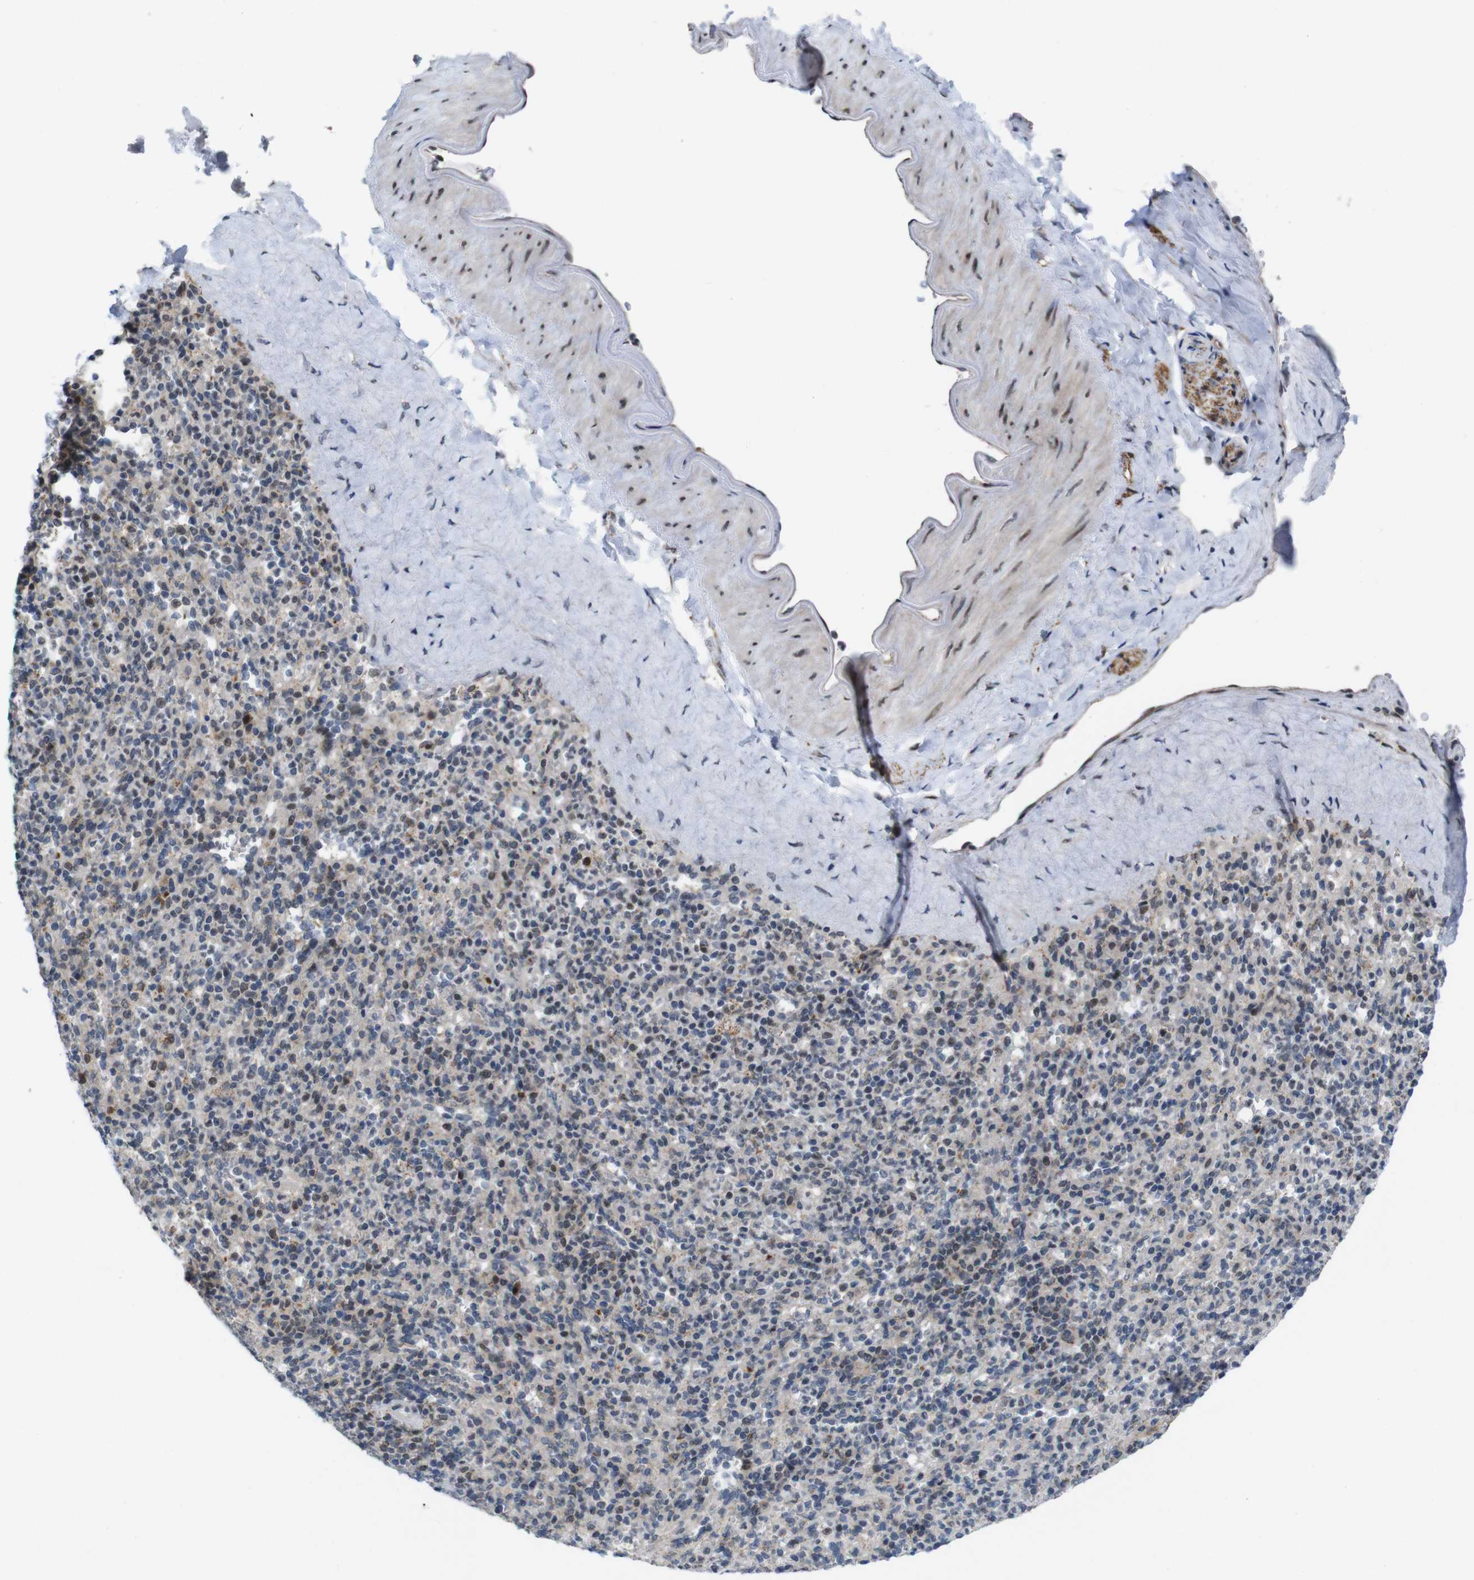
{"staining": {"intensity": "moderate", "quantity": "25%-75%", "location": "cytoplasmic/membranous,nuclear"}, "tissue": "spleen", "cell_type": "Cells in red pulp", "image_type": "normal", "snomed": [{"axis": "morphology", "description": "Normal tissue, NOS"}, {"axis": "topography", "description": "Spleen"}], "caption": "Spleen stained for a protein exhibits moderate cytoplasmic/membranous,nuclear positivity in cells in red pulp. Immunohistochemistry (ihc) stains the protein of interest in brown and the nuclei are stained blue.", "gene": "PNMA8A", "patient": {"sex": "male", "age": 36}}